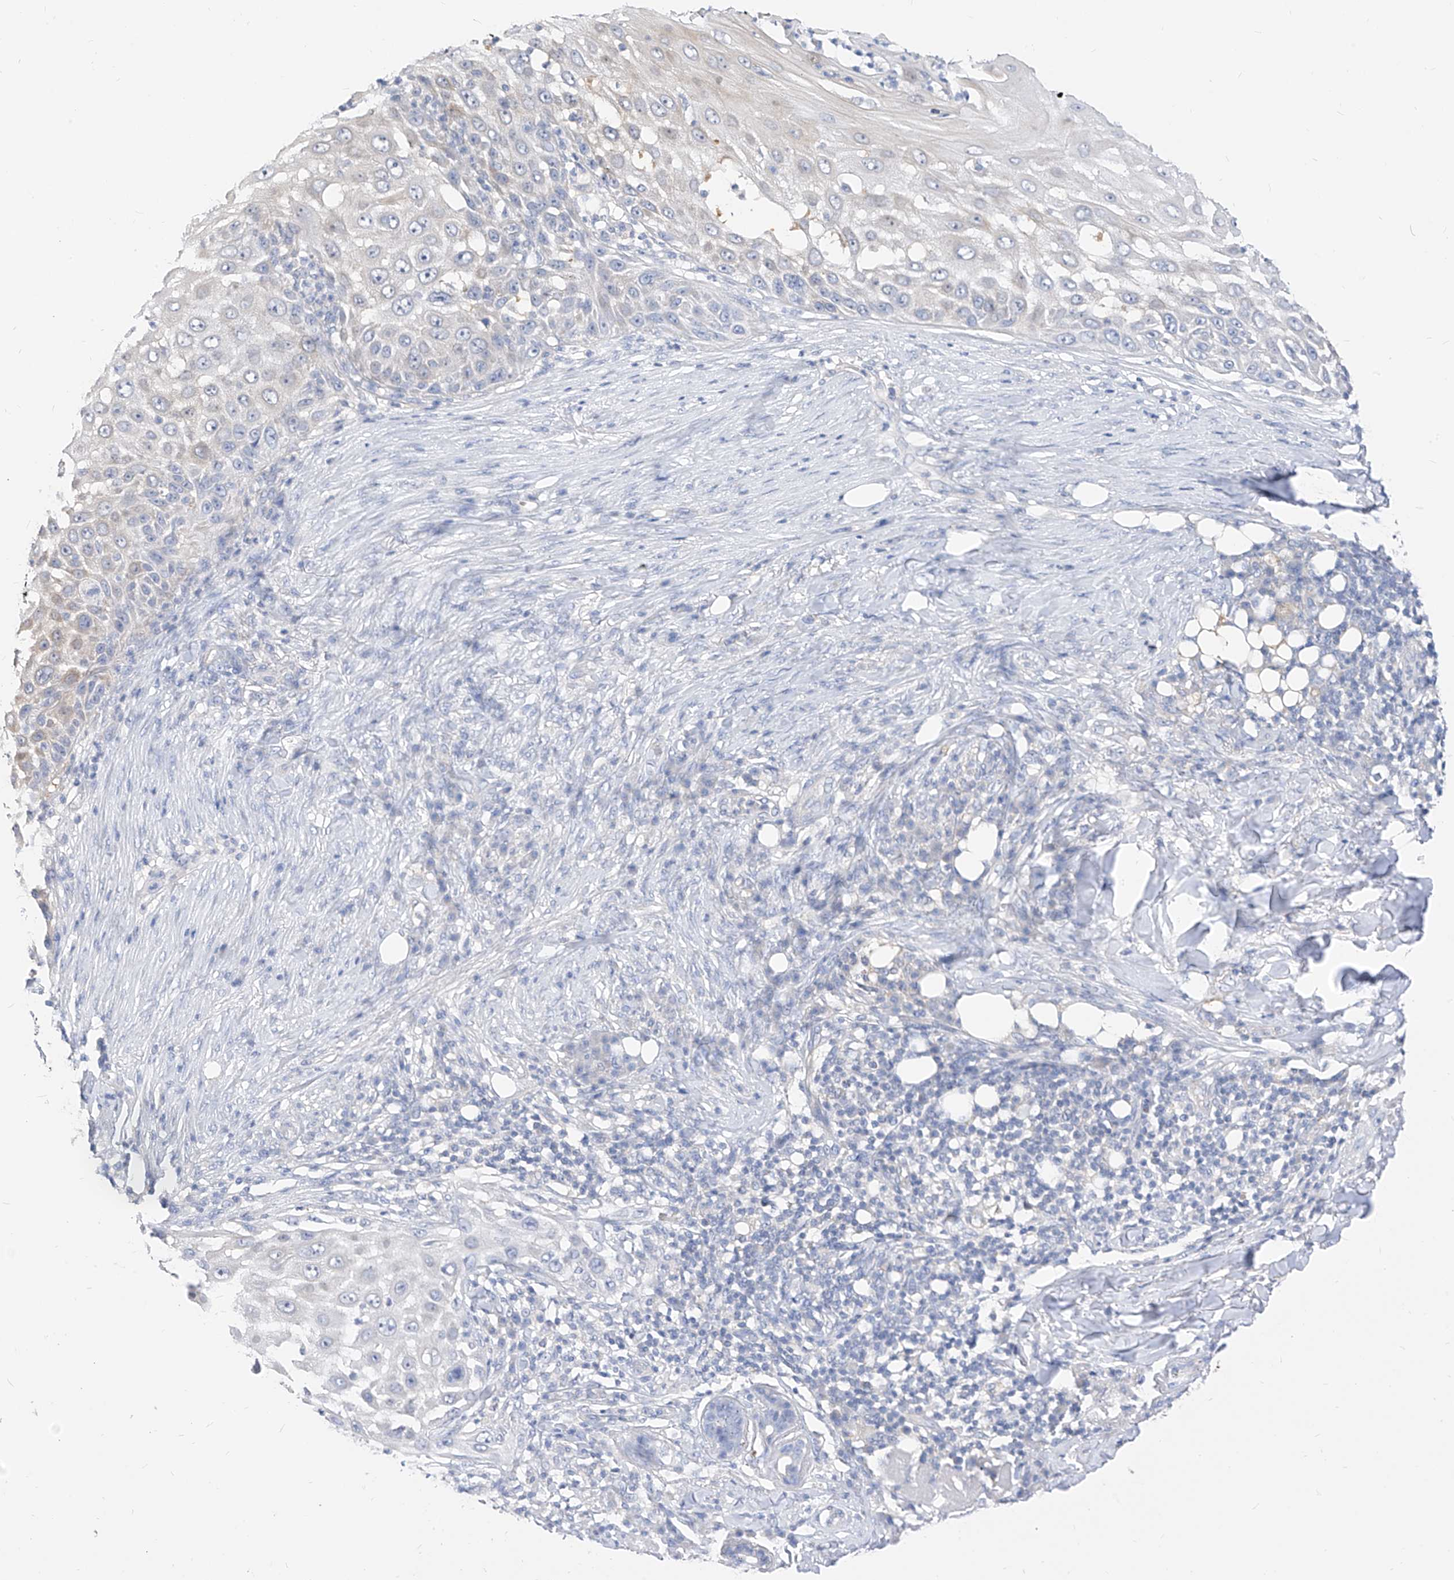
{"staining": {"intensity": "negative", "quantity": "none", "location": "none"}, "tissue": "skin cancer", "cell_type": "Tumor cells", "image_type": "cancer", "snomed": [{"axis": "morphology", "description": "Squamous cell carcinoma, NOS"}, {"axis": "topography", "description": "Skin"}], "caption": "Tumor cells show no significant expression in skin squamous cell carcinoma.", "gene": "ZZEF1", "patient": {"sex": "female", "age": 44}}